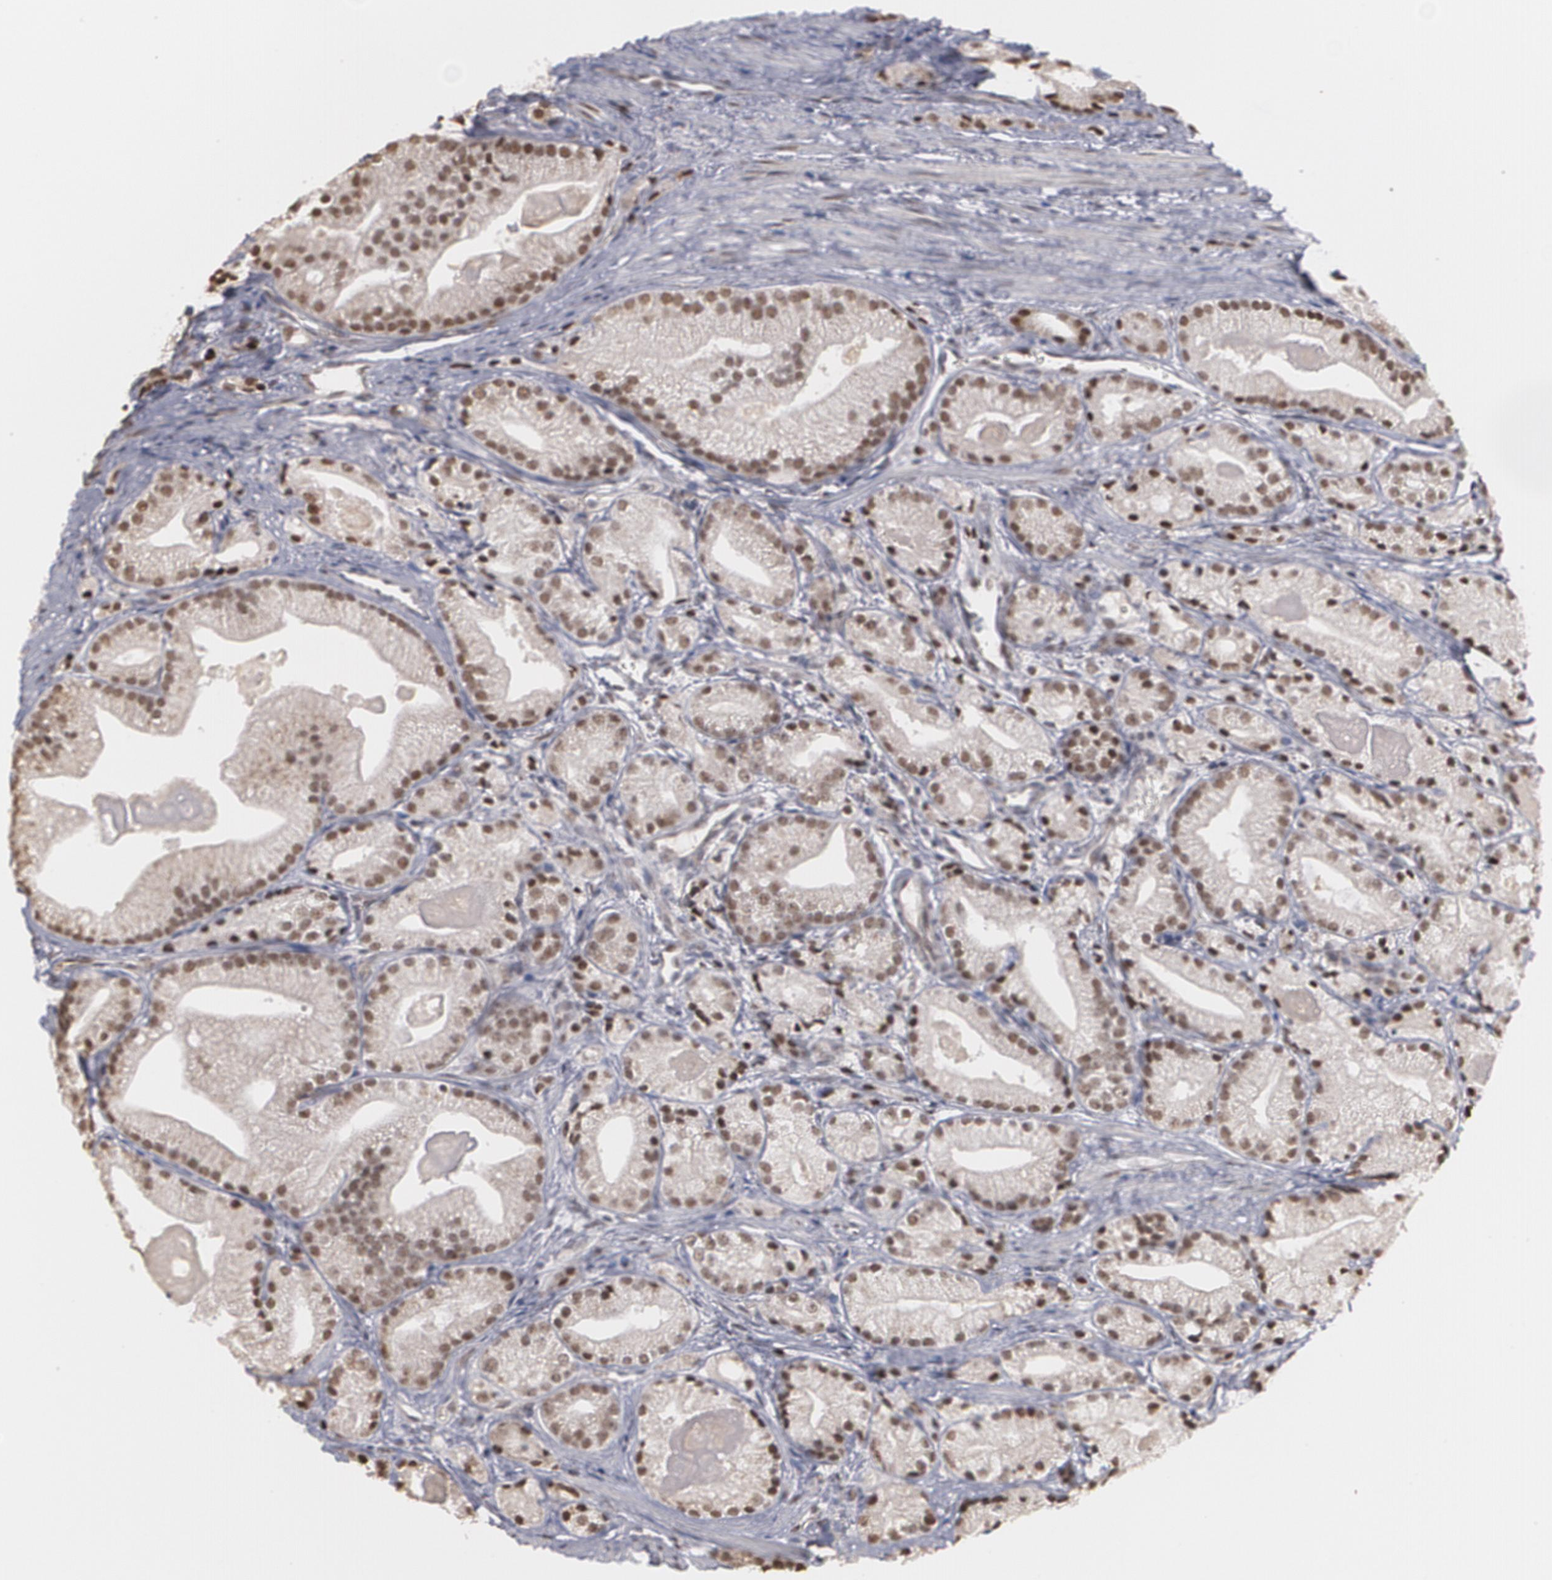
{"staining": {"intensity": "moderate", "quantity": ">75%", "location": "nuclear"}, "tissue": "prostate cancer", "cell_type": "Tumor cells", "image_type": "cancer", "snomed": [{"axis": "morphology", "description": "Adenocarcinoma, Low grade"}, {"axis": "topography", "description": "Prostate"}], "caption": "DAB immunohistochemical staining of prostate cancer exhibits moderate nuclear protein positivity in about >75% of tumor cells.", "gene": "ZNF75A", "patient": {"sex": "male", "age": 69}}